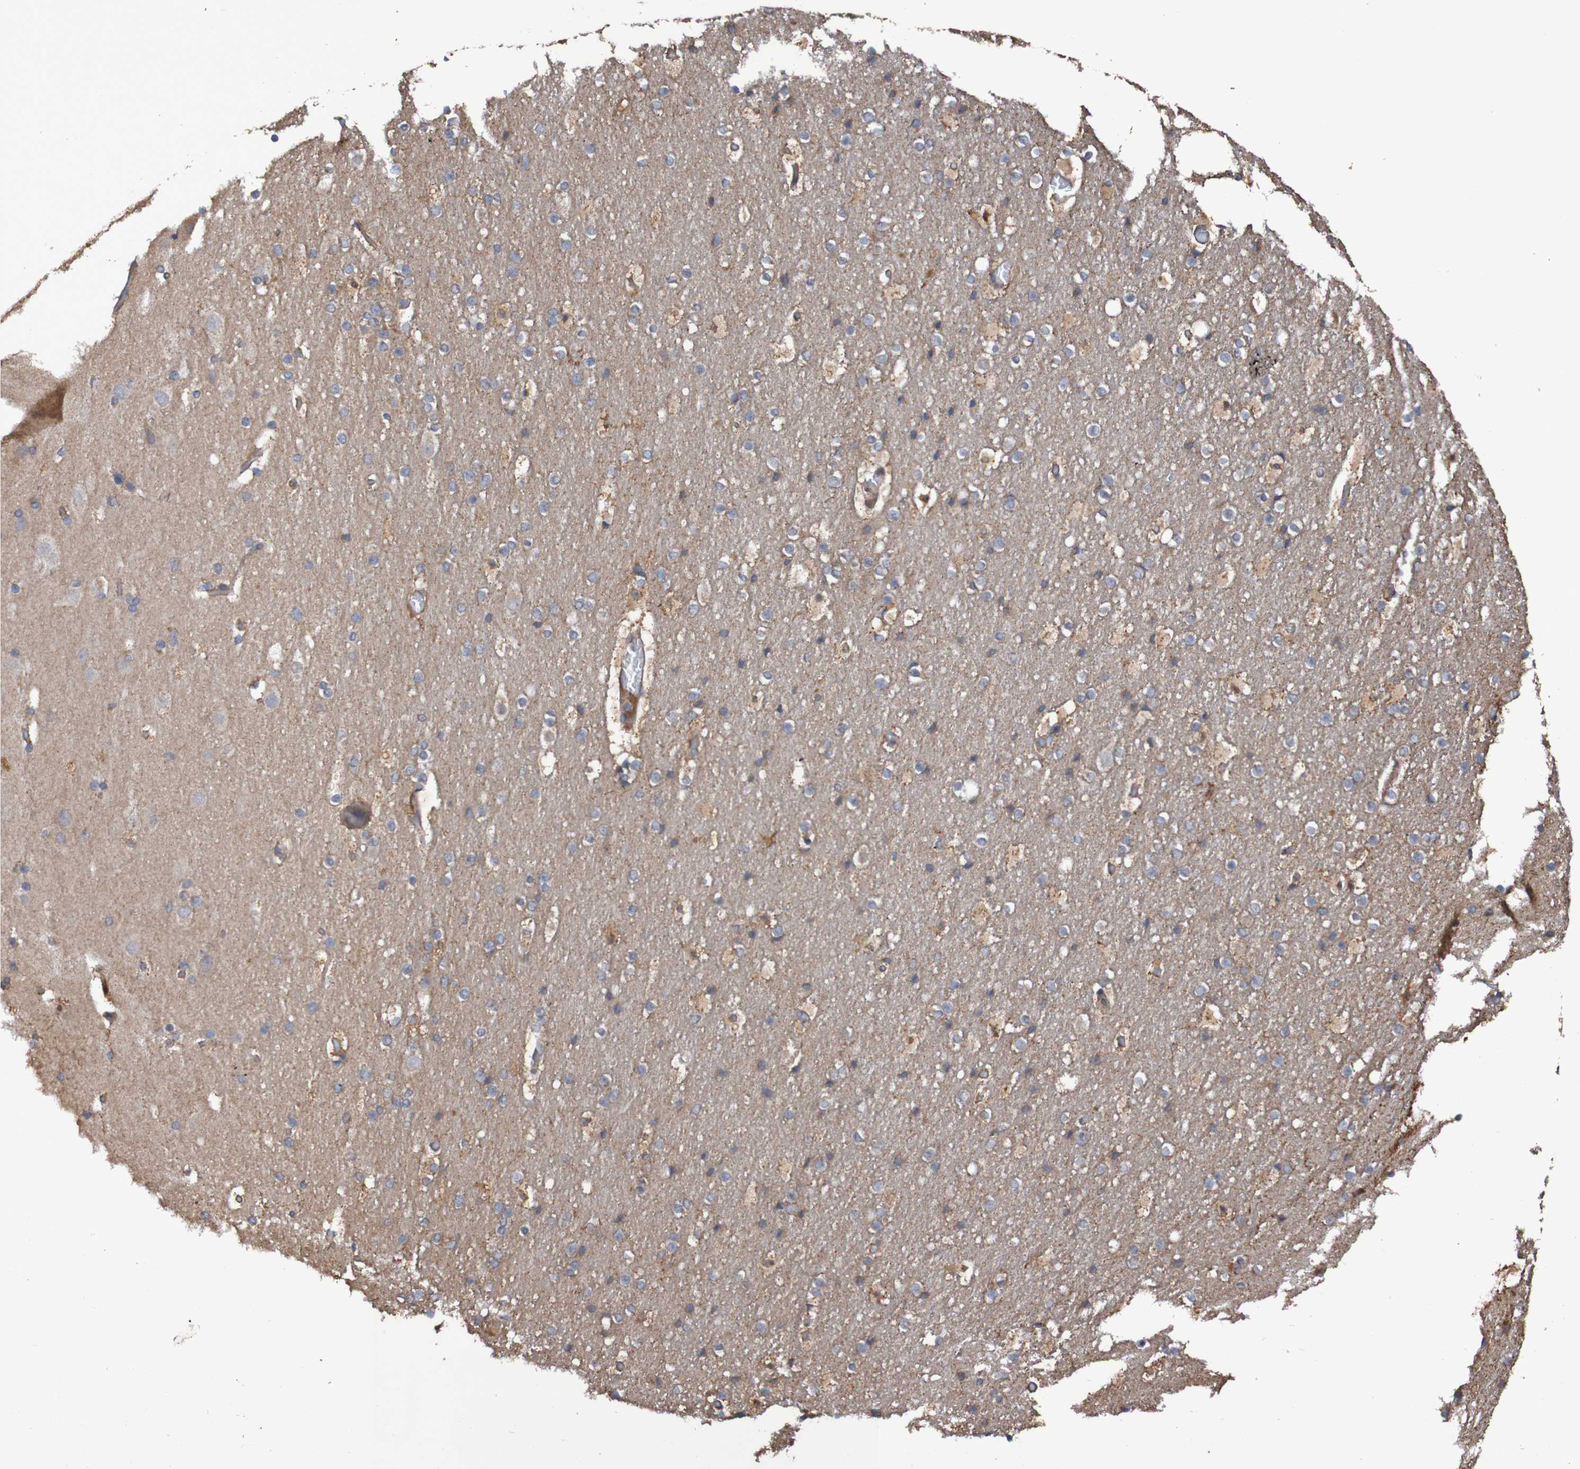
{"staining": {"intensity": "weak", "quantity": "25%-75%", "location": "cytoplasmic/membranous"}, "tissue": "cerebral cortex", "cell_type": "Endothelial cells", "image_type": "normal", "snomed": [{"axis": "morphology", "description": "Normal tissue, NOS"}, {"axis": "topography", "description": "Cerebral cortex"}], "caption": "Human cerebral cortex stained for a protein (brown) exhibits weak cytoplasmic/membranous positive expression in about 25%-75% of endothelial cells.", "gene": "PHYH", "patient": {"sex": "male", "age": 57}}